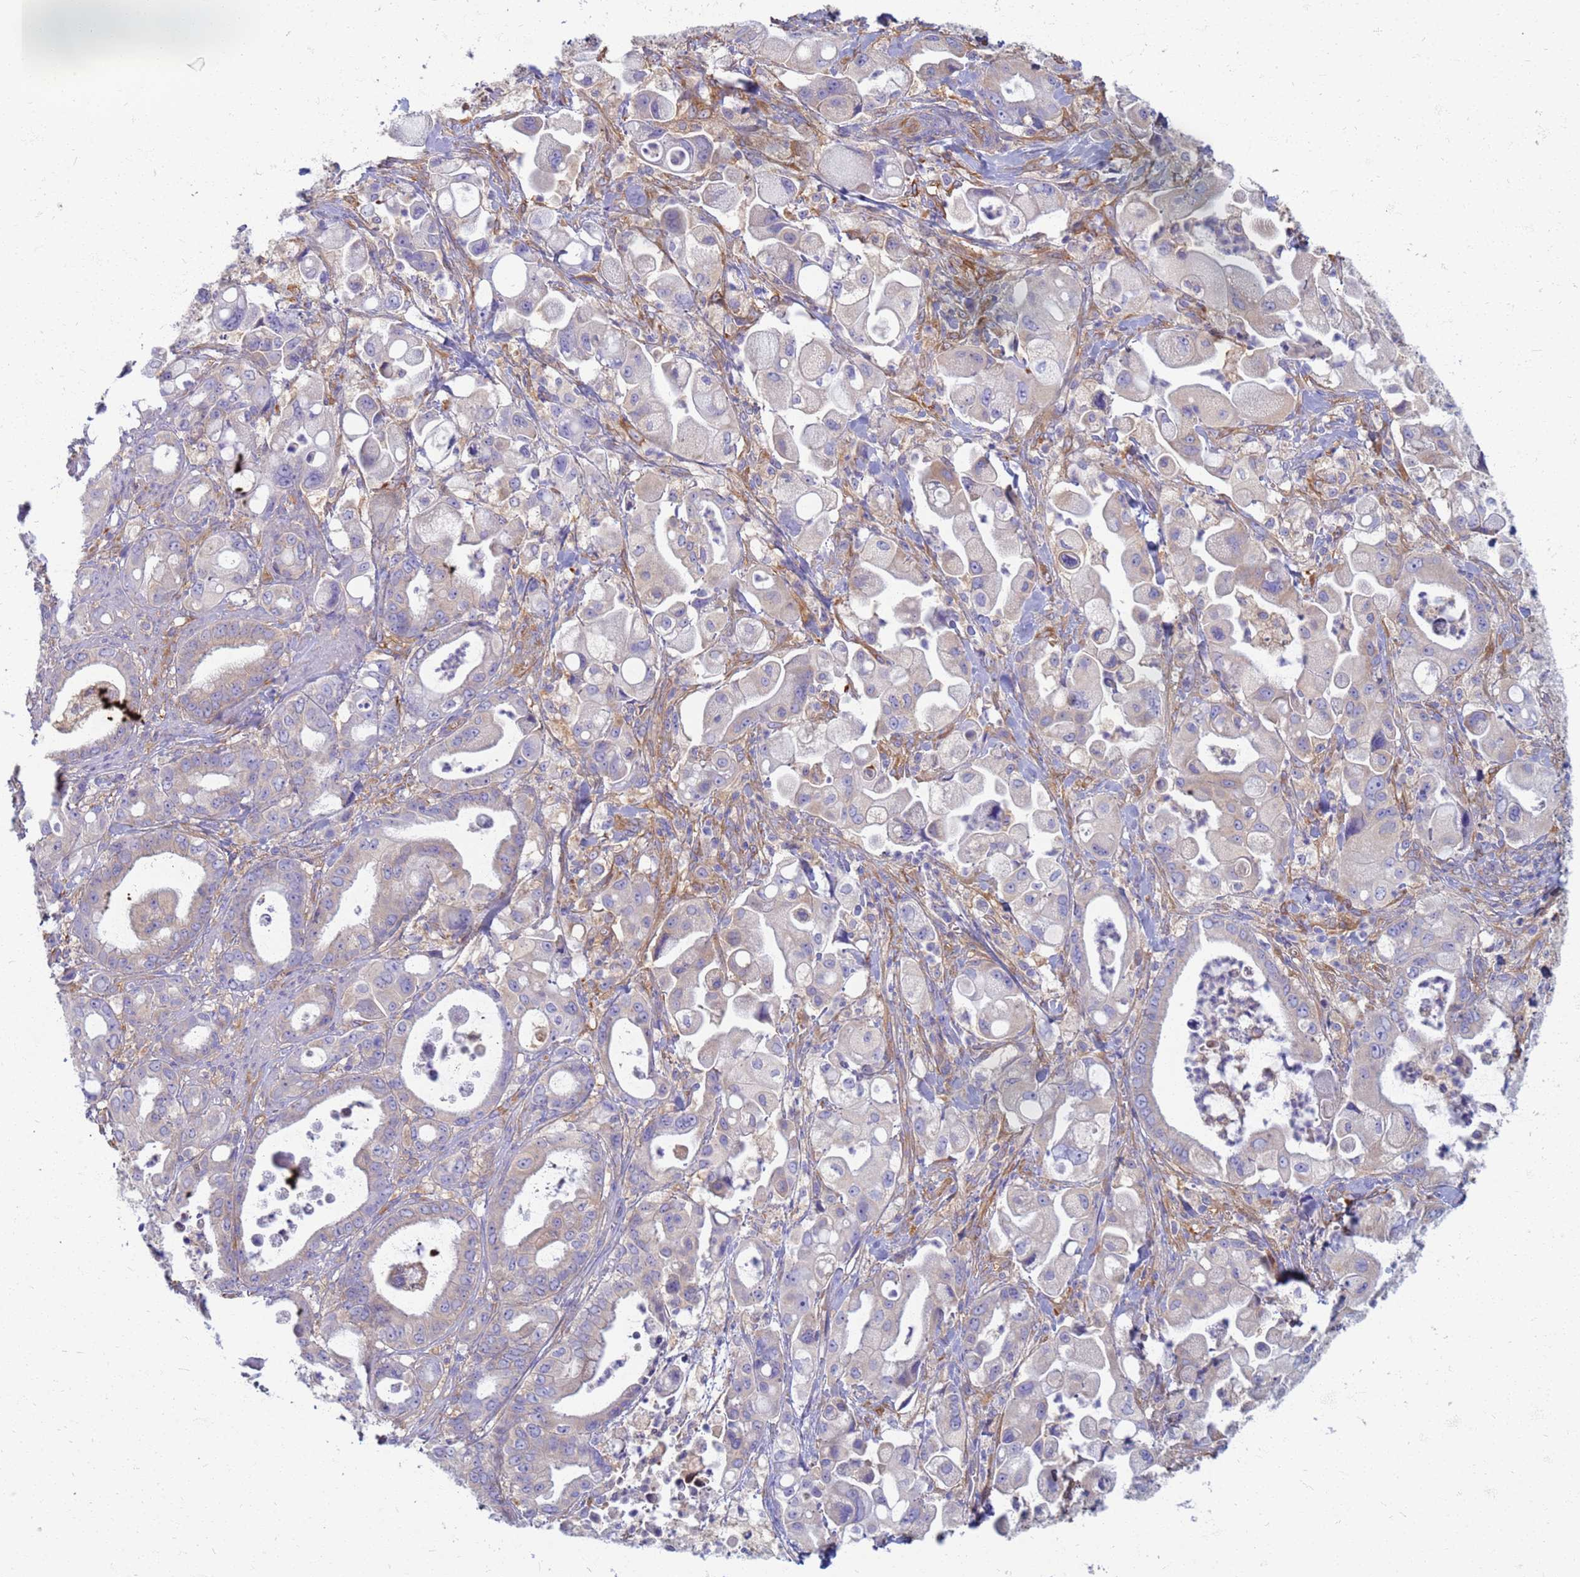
{"staining": {"intensity": "negative", "quantity": "none", "location": "none"}, "tissue": "pancreatic cancer", "cell_type": "Tumor cells", "image_type": "cancer", "snomed": [{"axis": "morphology", "description": "Adenocarcinoma, NOS"}, {"axis": "topography", "description": "Pancreas"}], "caption": "Immunohistochemistry histopathology image of neoplastic tissue: pancreatic cancer (adenocarcinoma) stained with DAB displays no significant protein expression in tumor cells. (DAB (3,3'-diaminobenzidine) immunohistochemistry (IHC) visualized using brightfield microscopy, high magnification).", "gene": "EEA1", "patient": {"sex": "male", "age": 68}}